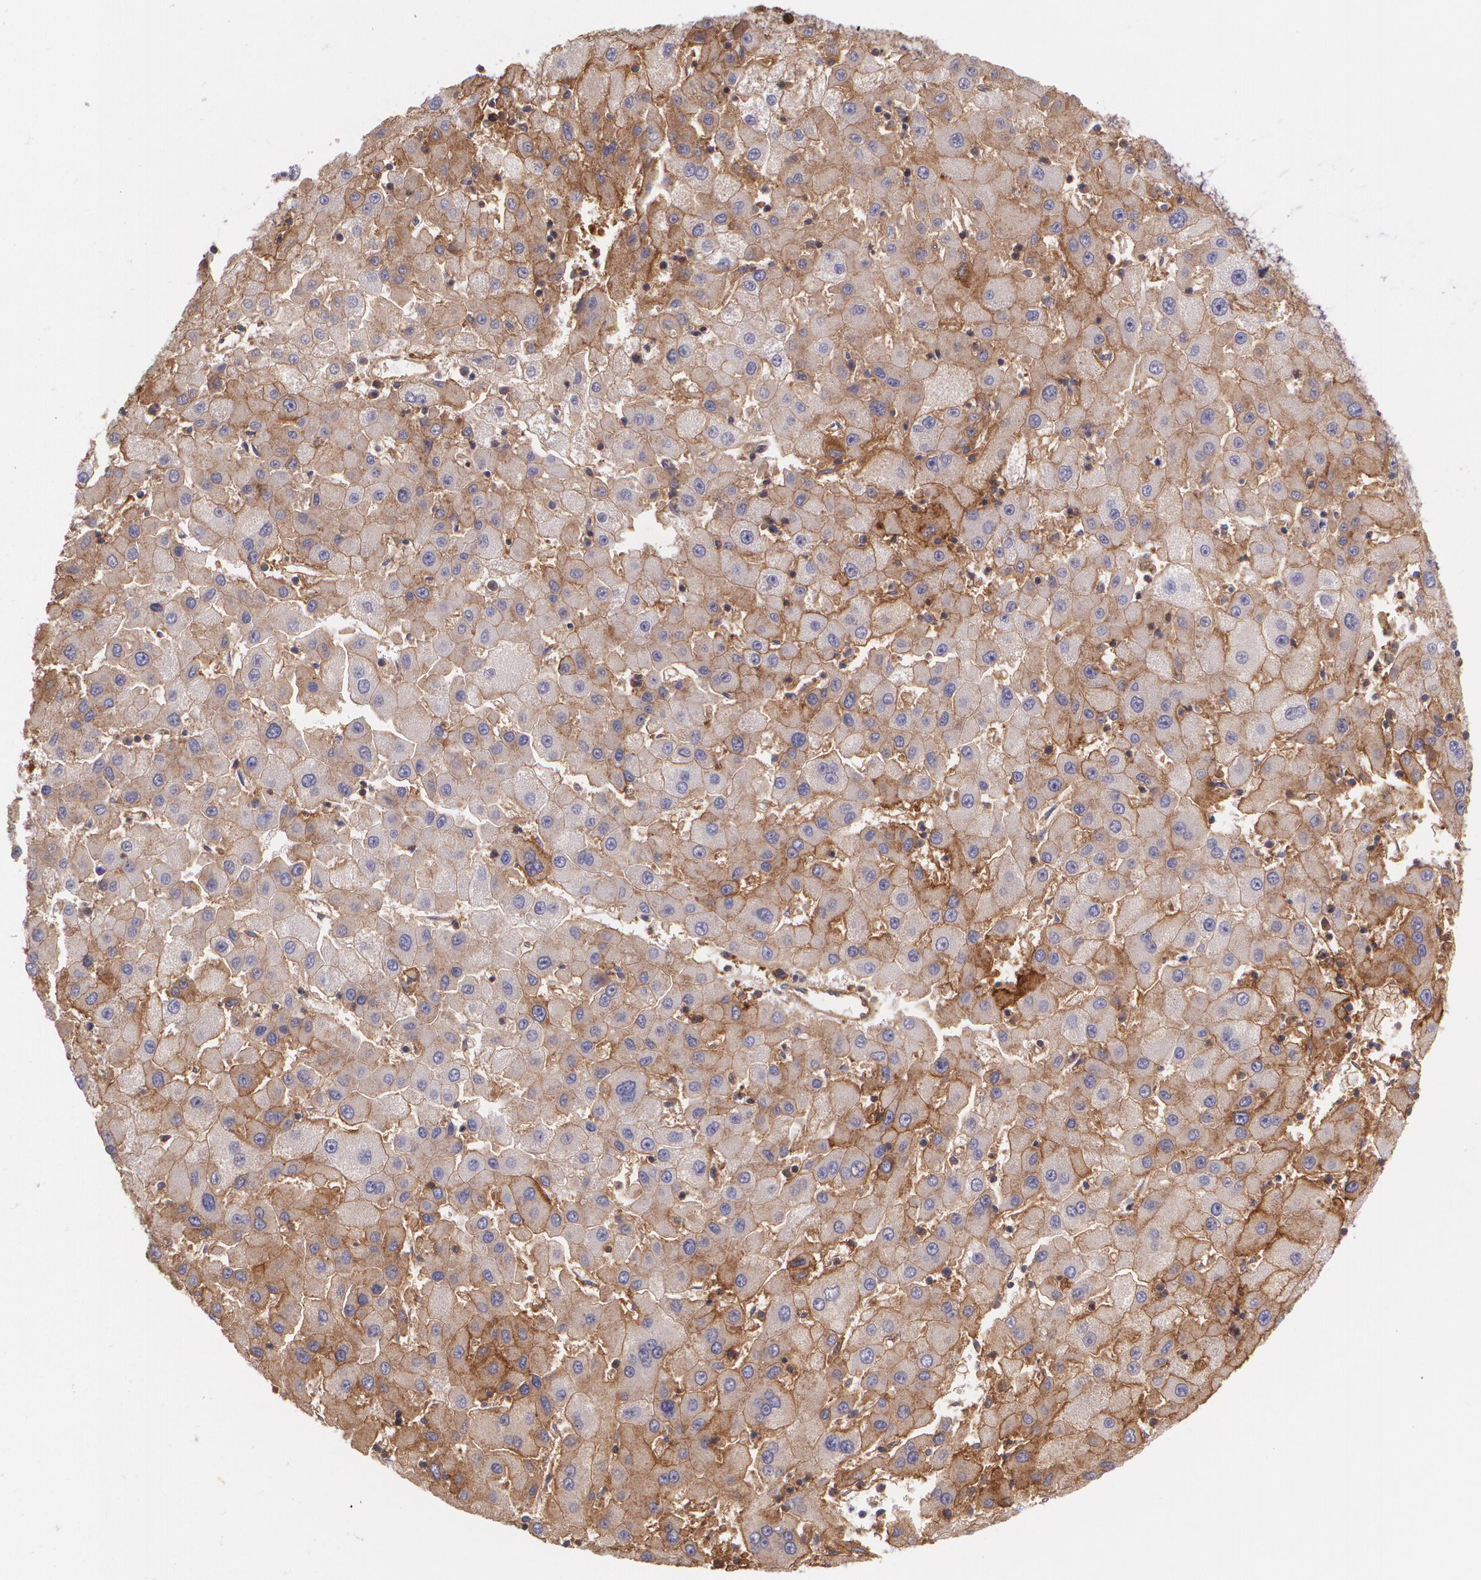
{"staining": {"intensity": "moderate", "quantity": "25%-75%", "location": "cytoplasmic/membranous"}, "tissue": "liver cancer", "cell_type": "Tumor cells", "image_type": "cancer", "snomed": [{"axis": "morphology", "description": "Carcinoma, Hepatocellular, NOS"}, {"axis": "topography", "description": "Liver"}], "caption": "Approximately 25%-75% of tumor cells in human hepatocellular carcinoma (liver) demonstrate moderate cytoplasmic/membranous protein expression as visualized by brown immunohistochemical staining.", "gene": "B2M", "patient": {"sex": "male", "age": 72}}